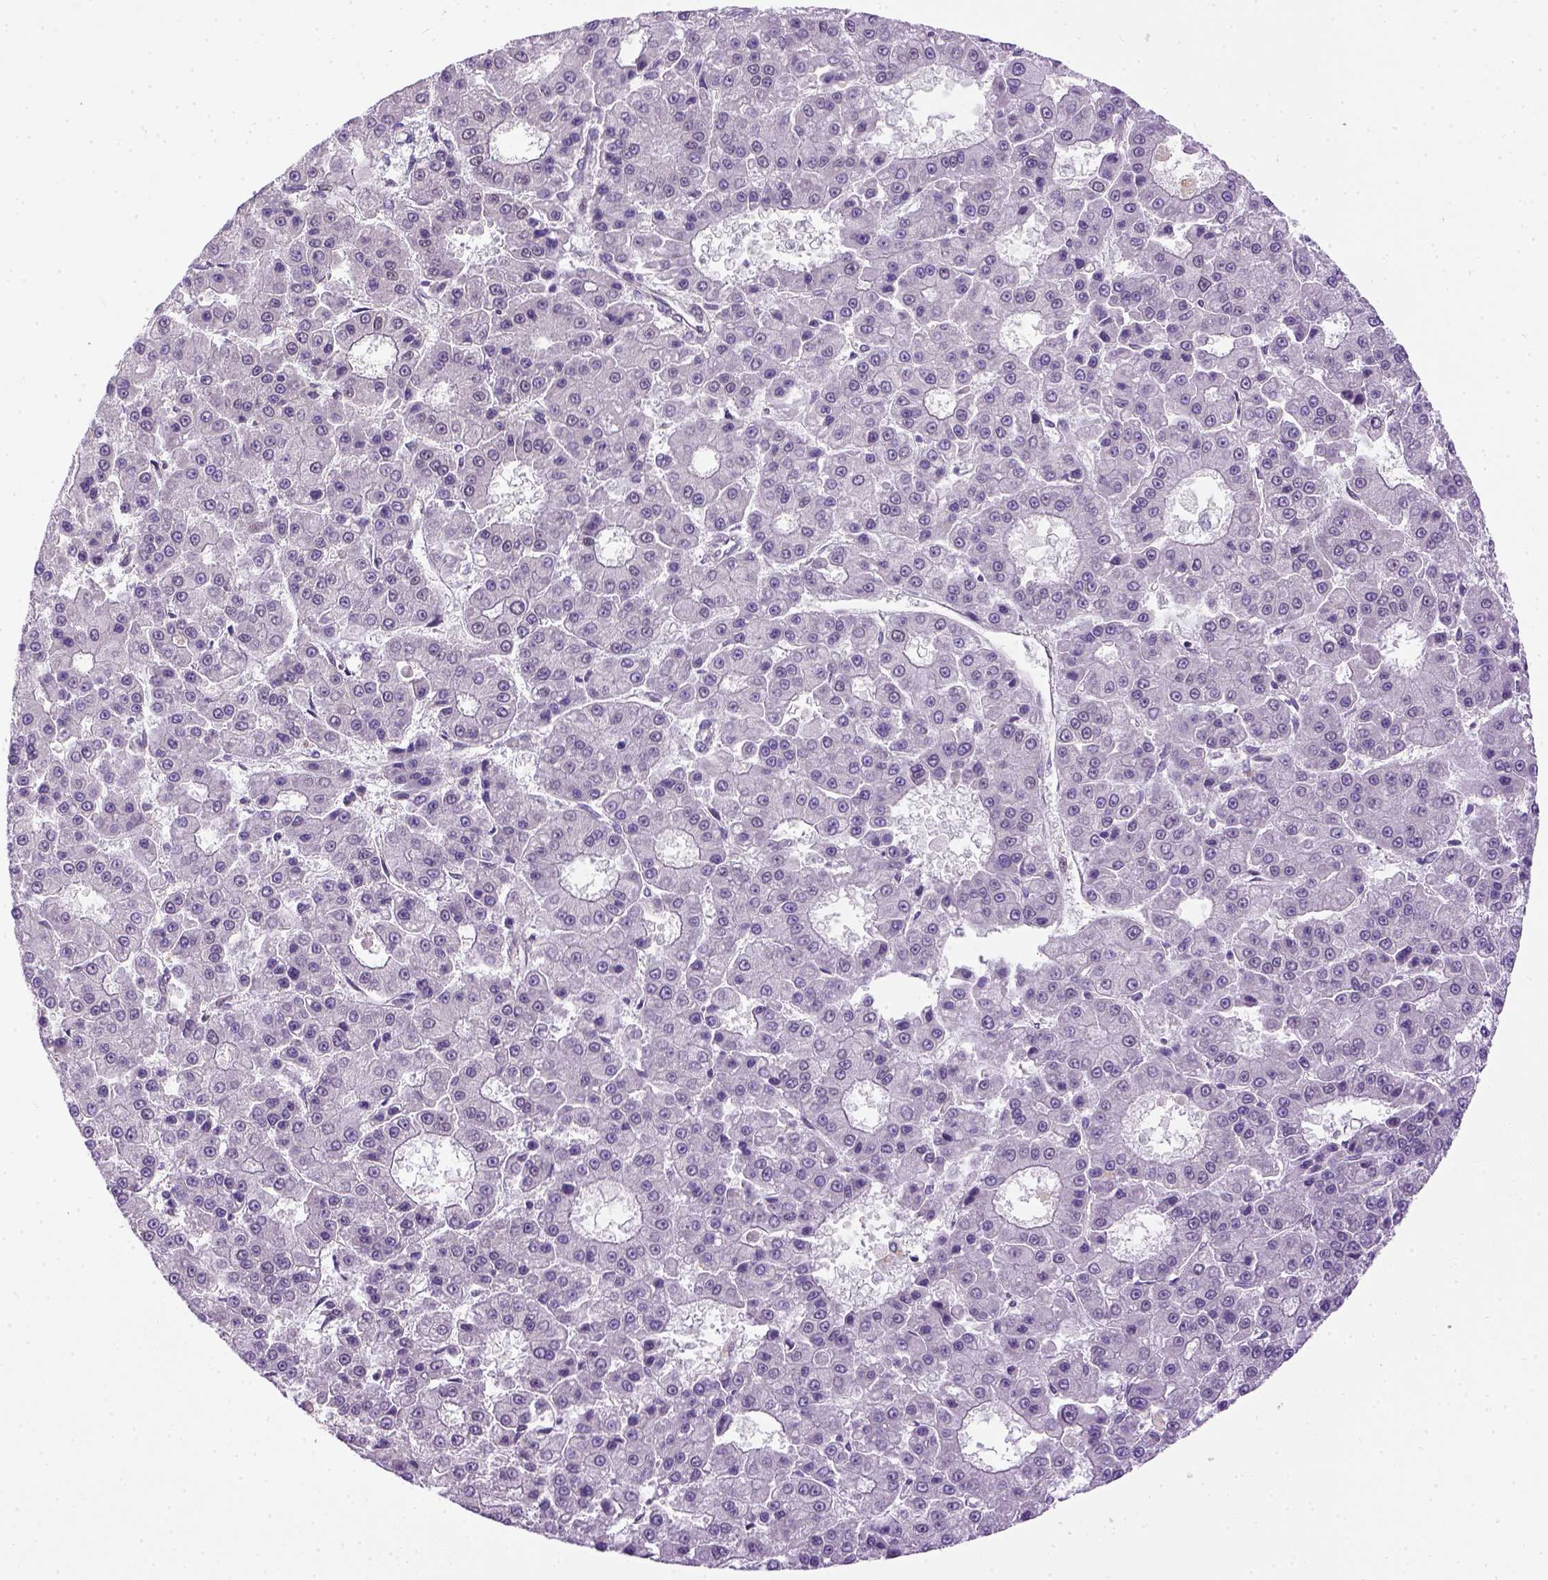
{"staining": {"intensity": "negative", "quantity": "none", "location": "none"}, "tissue": "liver cancer", "cell_type": "Tumor cells", "image_type": "cancer", "snomed": [{"axis": "morphology", "description": "Carcinoma, Hepatocellular, NOS"}, {"axis": "topography", "description": "Liver"}], "caption": "IHC histopathology image of hepatocellular carcinoma (liver) stained for a protein (brown), which reveals no expression in tumor cells.", "gene": "KAZN", "patient": {"sex": "male", "age": 70}}